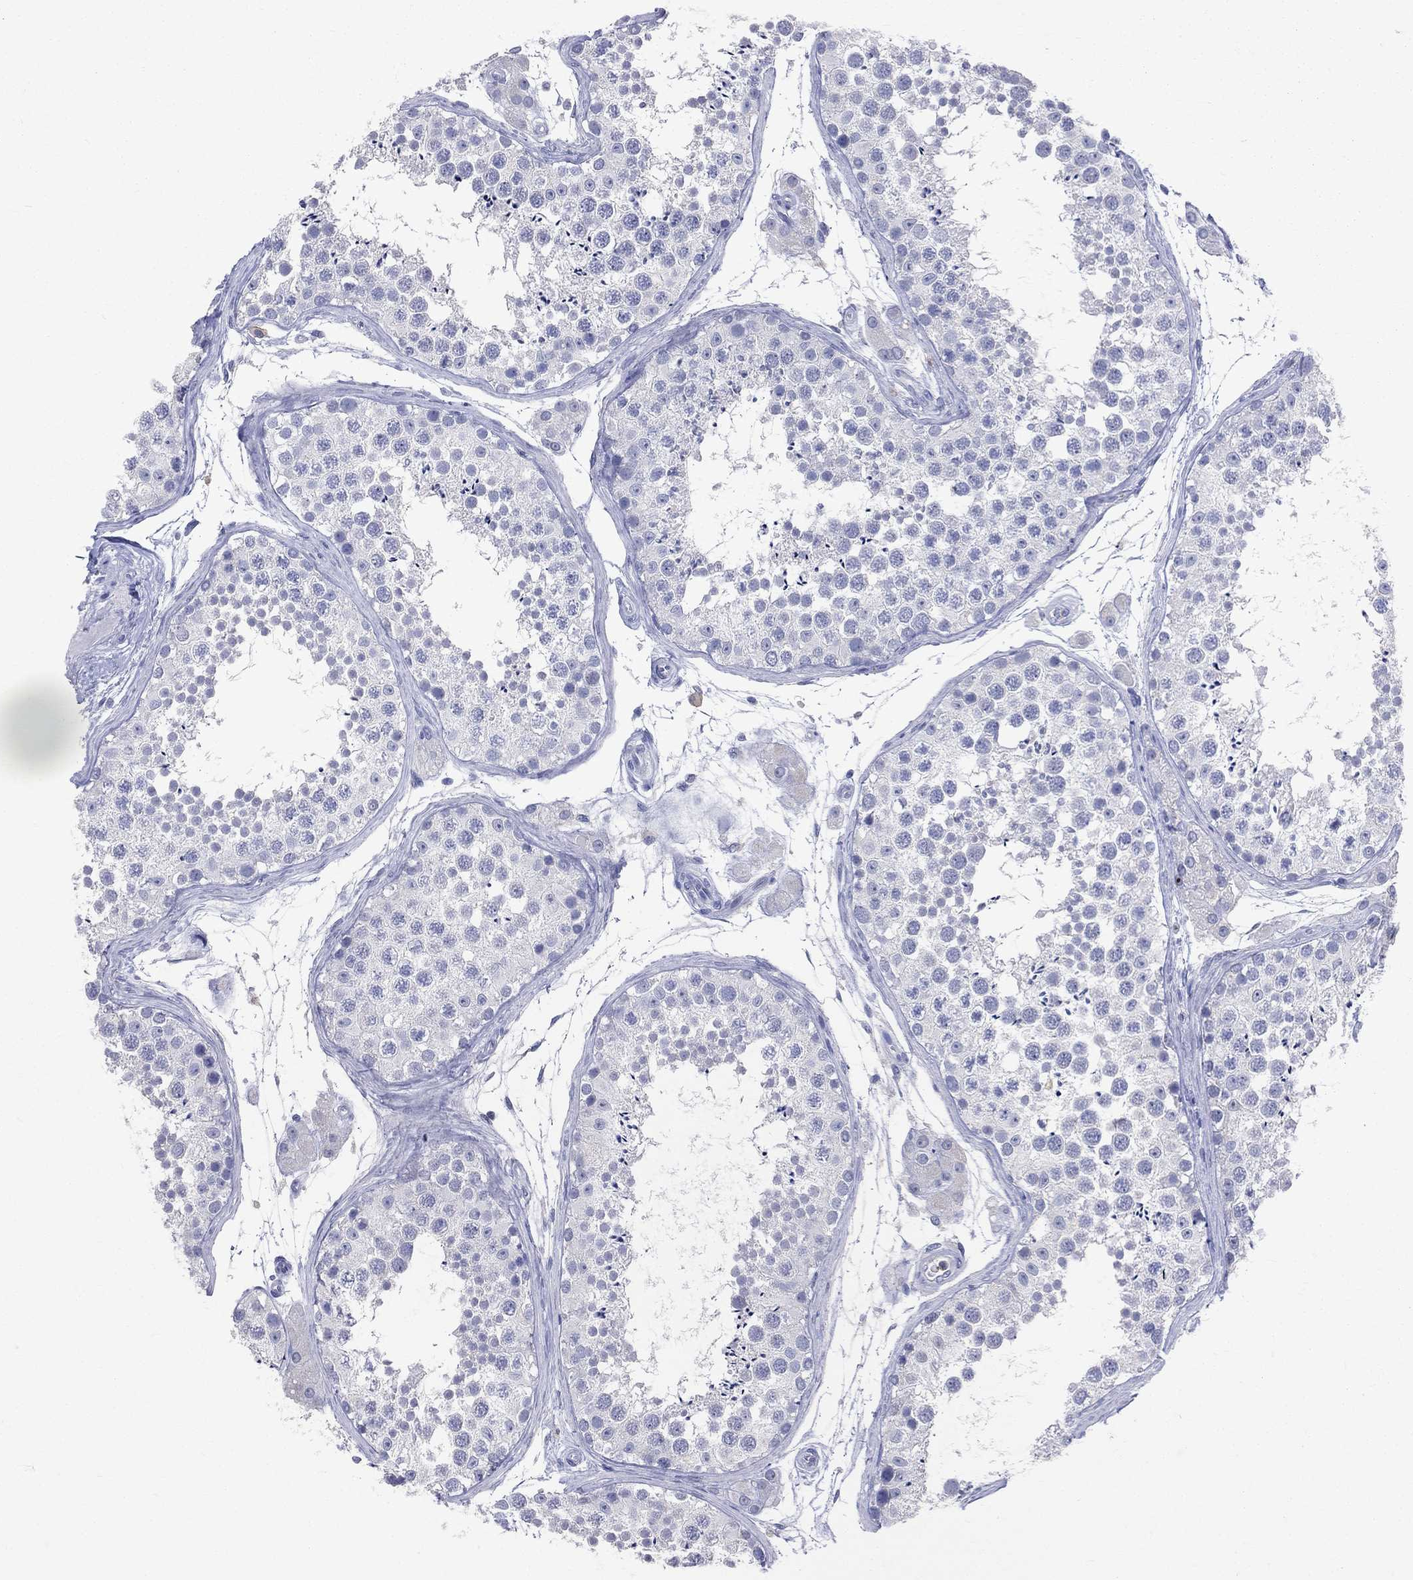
{"staining": {"intensity": "negative", "quantity": "none", "location": "none"}, "tissue": "testis", "cell_type": "Cells in seminiferous ducts", "image_type": "normal", "snomed": [{"axis": "morphology", "description": "Normal tissue, NOS"}, {"axis": "topography", "description": "Testis"}], "caption": "A histopathology image of testis stained for a protein demonstrates no brown staining in cells in seminiferous ducts. The staining was performed using DAB (3,3'-diaminobenzidine) to visualize the protein expression in brown, while the nuclei were stained in blue with hematoxylin (Magnification: 20x).", "gene": "LAT", "patient": {"sex": "male", "age": 41}}